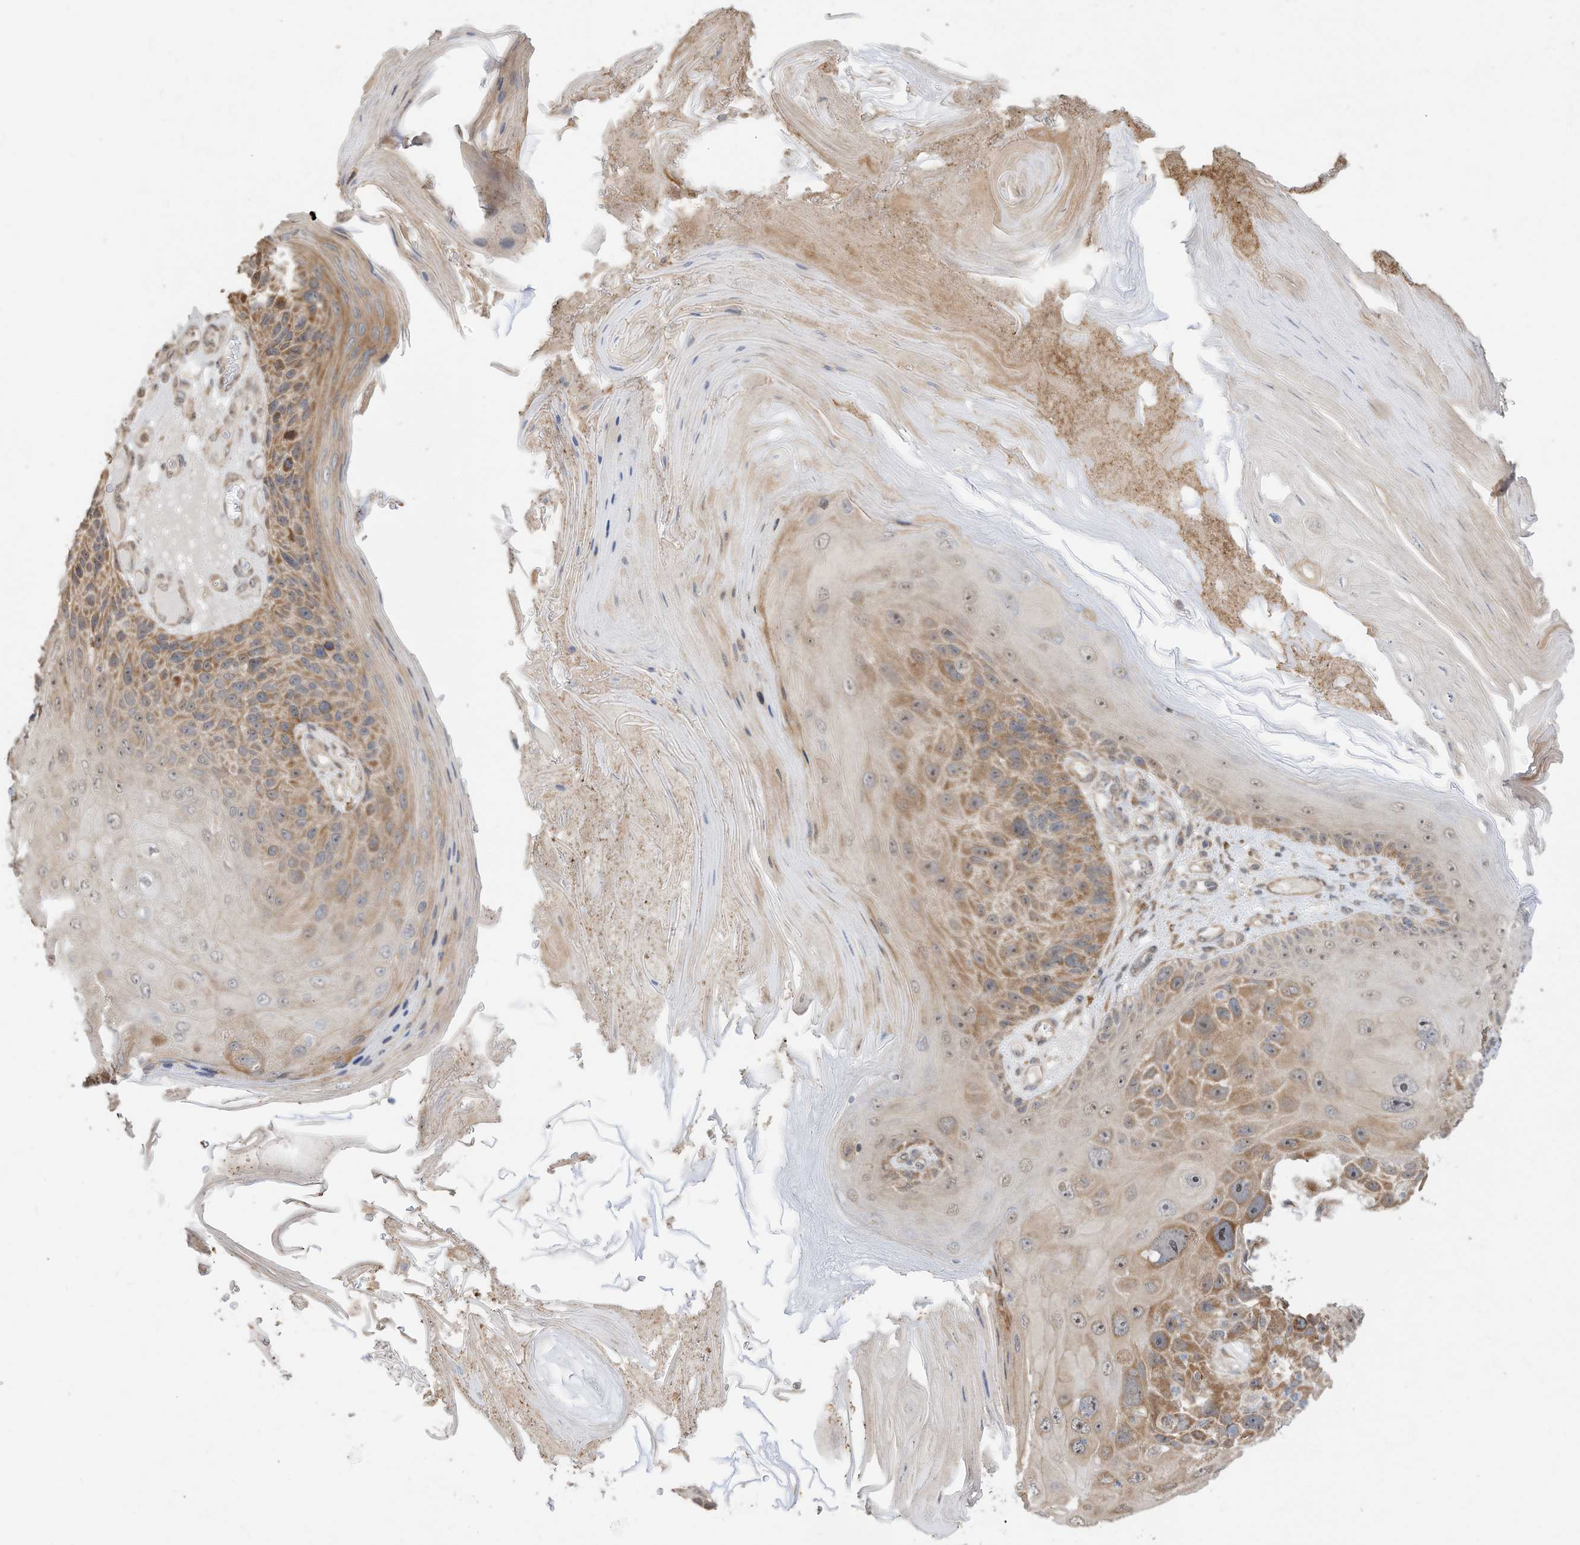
{"staining": {"intensity": "moderate", "quantity": "25%-75%", "location": "cytoplasmic/membranous"}, "tissue": "skin cancer", "cell_type": "Tumor cells", "image_type": "cancer", "snomed": [{"axis": "morphology", "description": "Squamous cell carcinoma, NOS"}, {"axis": "topography", "description": "Skin"}], "caption": "DAB immunohistochemical staining of squamous cell carcinoma (skin) reveals moderate cytoplasmic/membranous protein expression in approximately 25%-75% of tumor cells.", "gene": "CAGE1", "patient": {"sex": "female", "age": 88}}